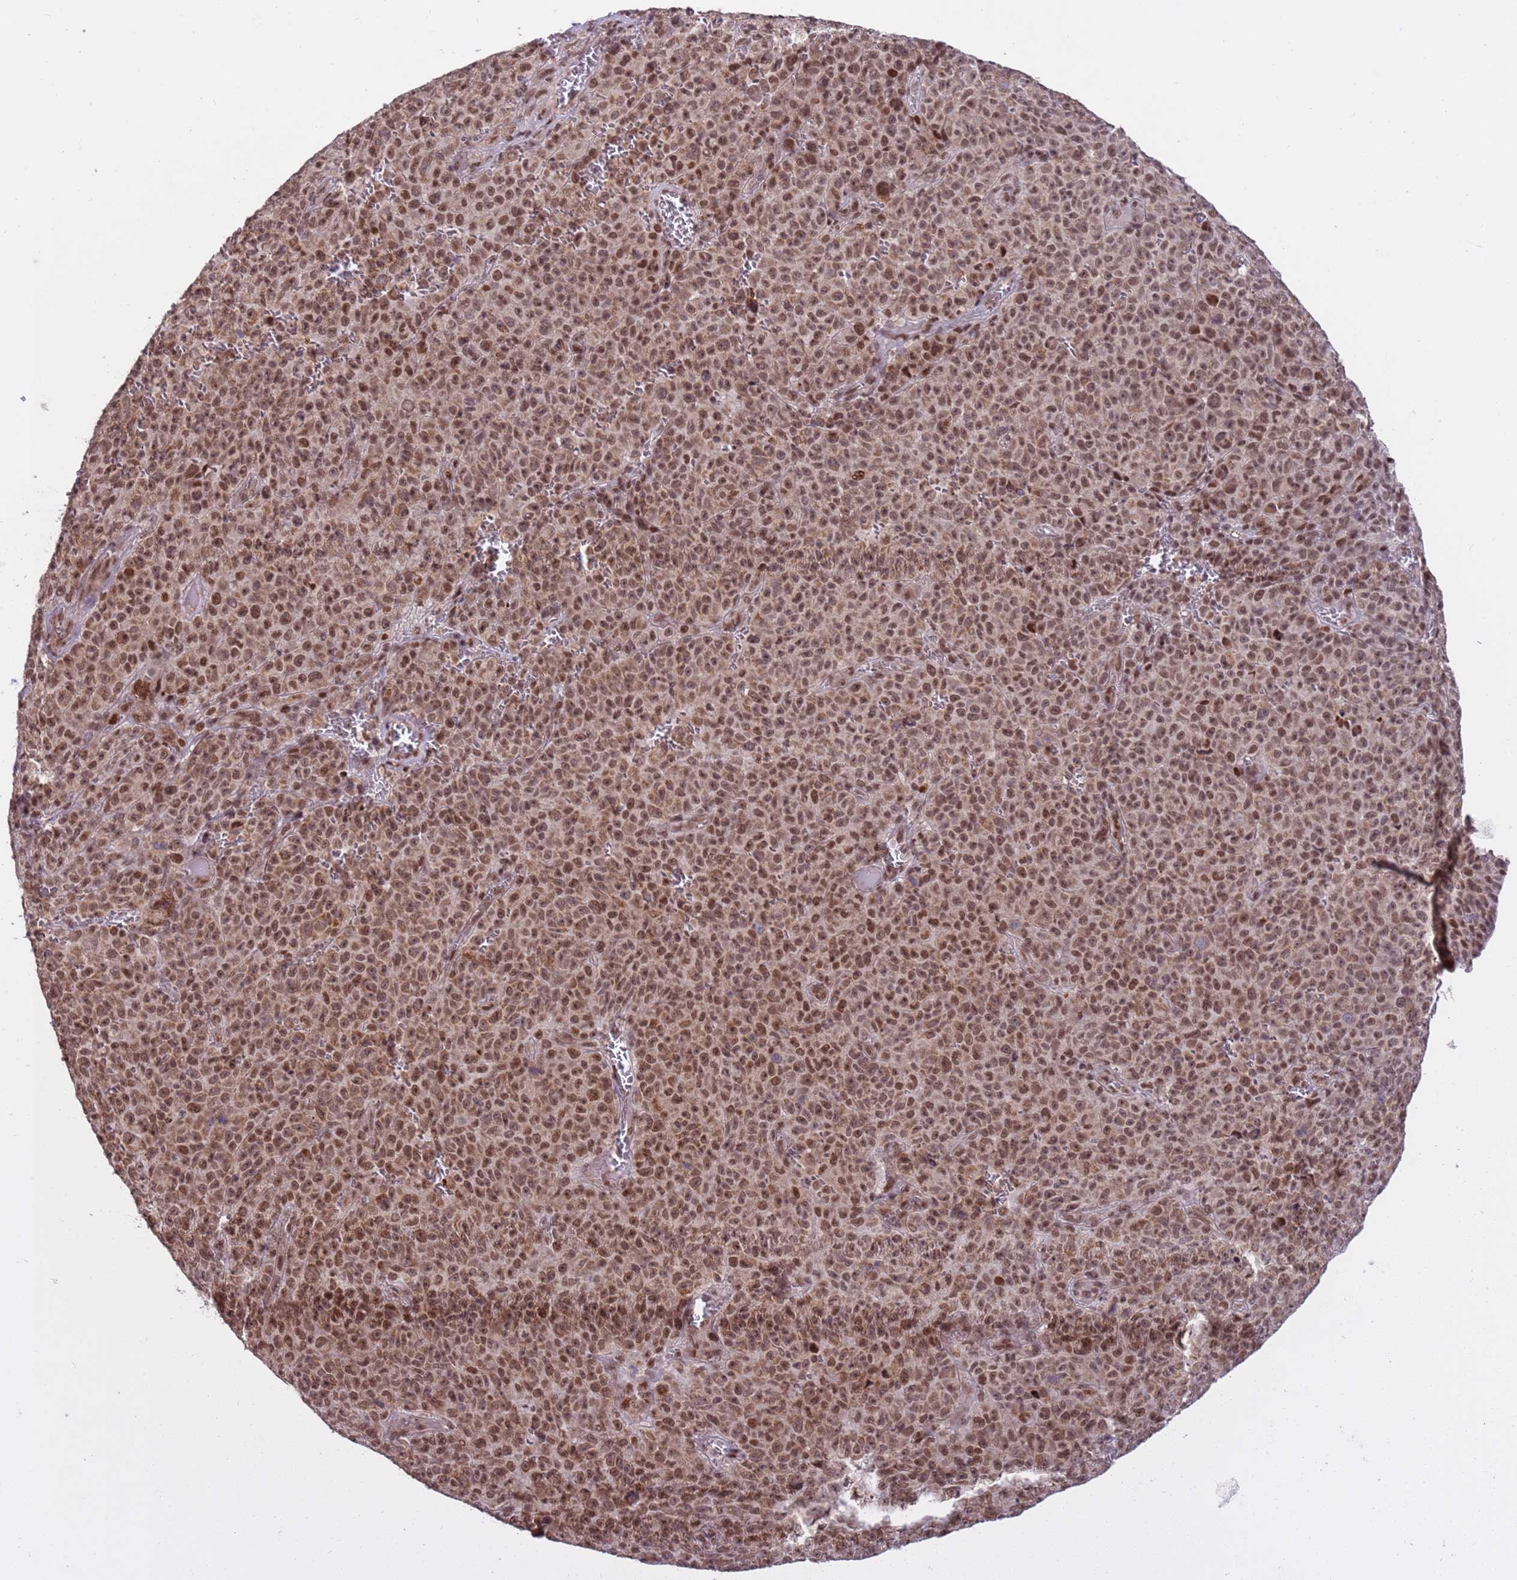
{"staining": {"intensity": "moderate", "quantity": ">75%", "location": "nuclear"}, "tissue": "melanoma", "cell_type": "Tumor cells", "image_type": "cancer", "snomed": [{"axis": "morphology", "description": "Malignant melanoma, NOS"}, {"axis": "topography", "description": "Skin"}], "caption": "High-magnification brightfield microscopy of melanoma stained with DAB (3,3'-diaminobenzidine) (brown) and counterstained with hematoxylin (blue). tumor cells exhibit moderate nuclear positivity is present in approximately>75% of cells.", "gene": "PPM1H", "patient": {"sex": "female", "age": 82}}